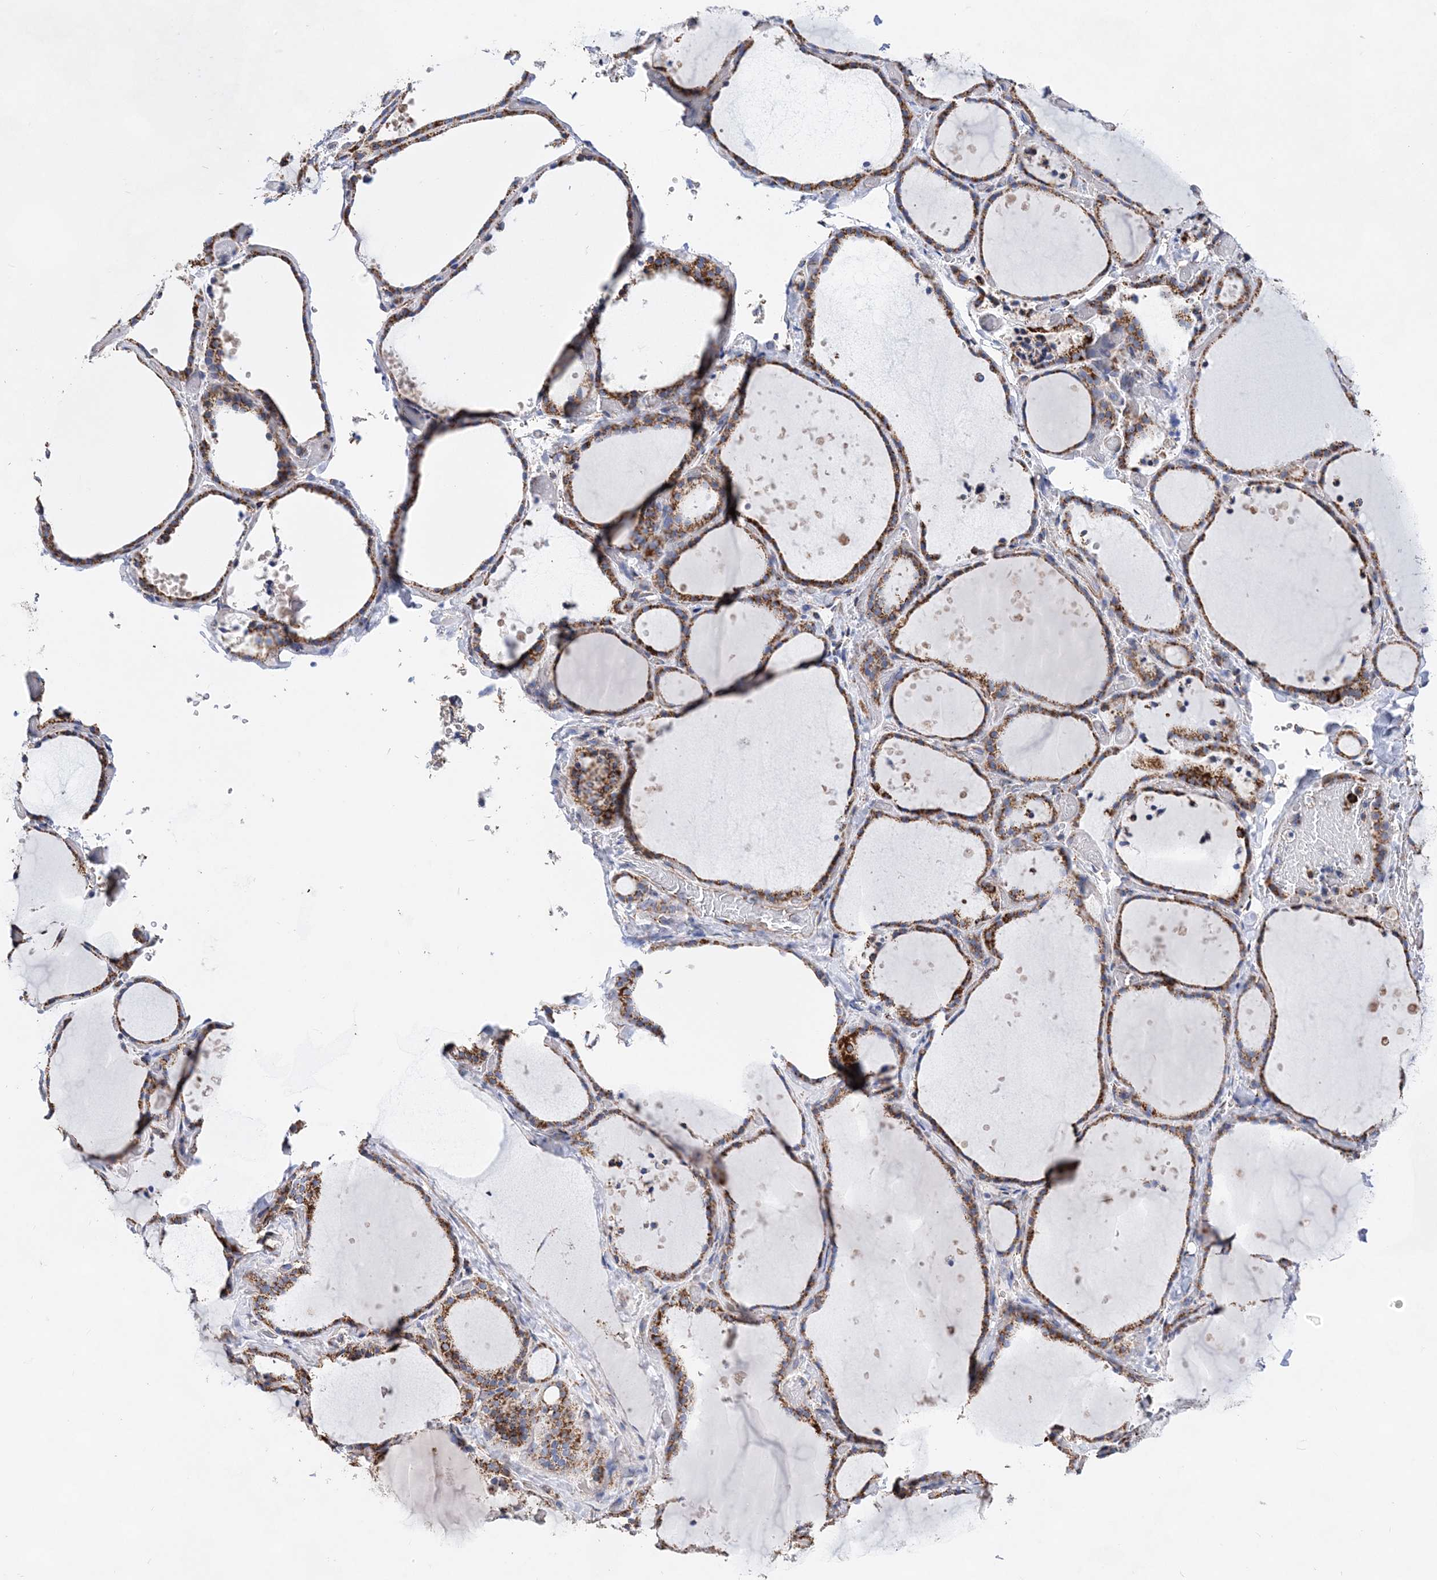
{"staining": {"intensity": "moderate", "quantity": ">75%", "location": "cytoplasmic/membranous"}, "tissue": "thyroid gland", "cell_type": "Glandular cells", "image_type": "normal", "snomed": [{"axis": "morphology", "description": "Normal tissue, NOS"}, {"axis": "topography", "description": "Thyroid gland"}], "caption": "Immunohistochemistry (IHC) staining of normal thyroid gland, which reveals medium levels of moderate cytoplasmic/membranous expression in approximately >75% of glandular cells indicating moderate cytoplasmic/membranous protein staining. The staining was performed using DAB (3,3'-diaminobenzidine) (brown) for protein detection and nuclei were counterstained in hematoxylin (blue).", "gene": "ACOT9", "patient": {"sex": "female", "age": 44}}